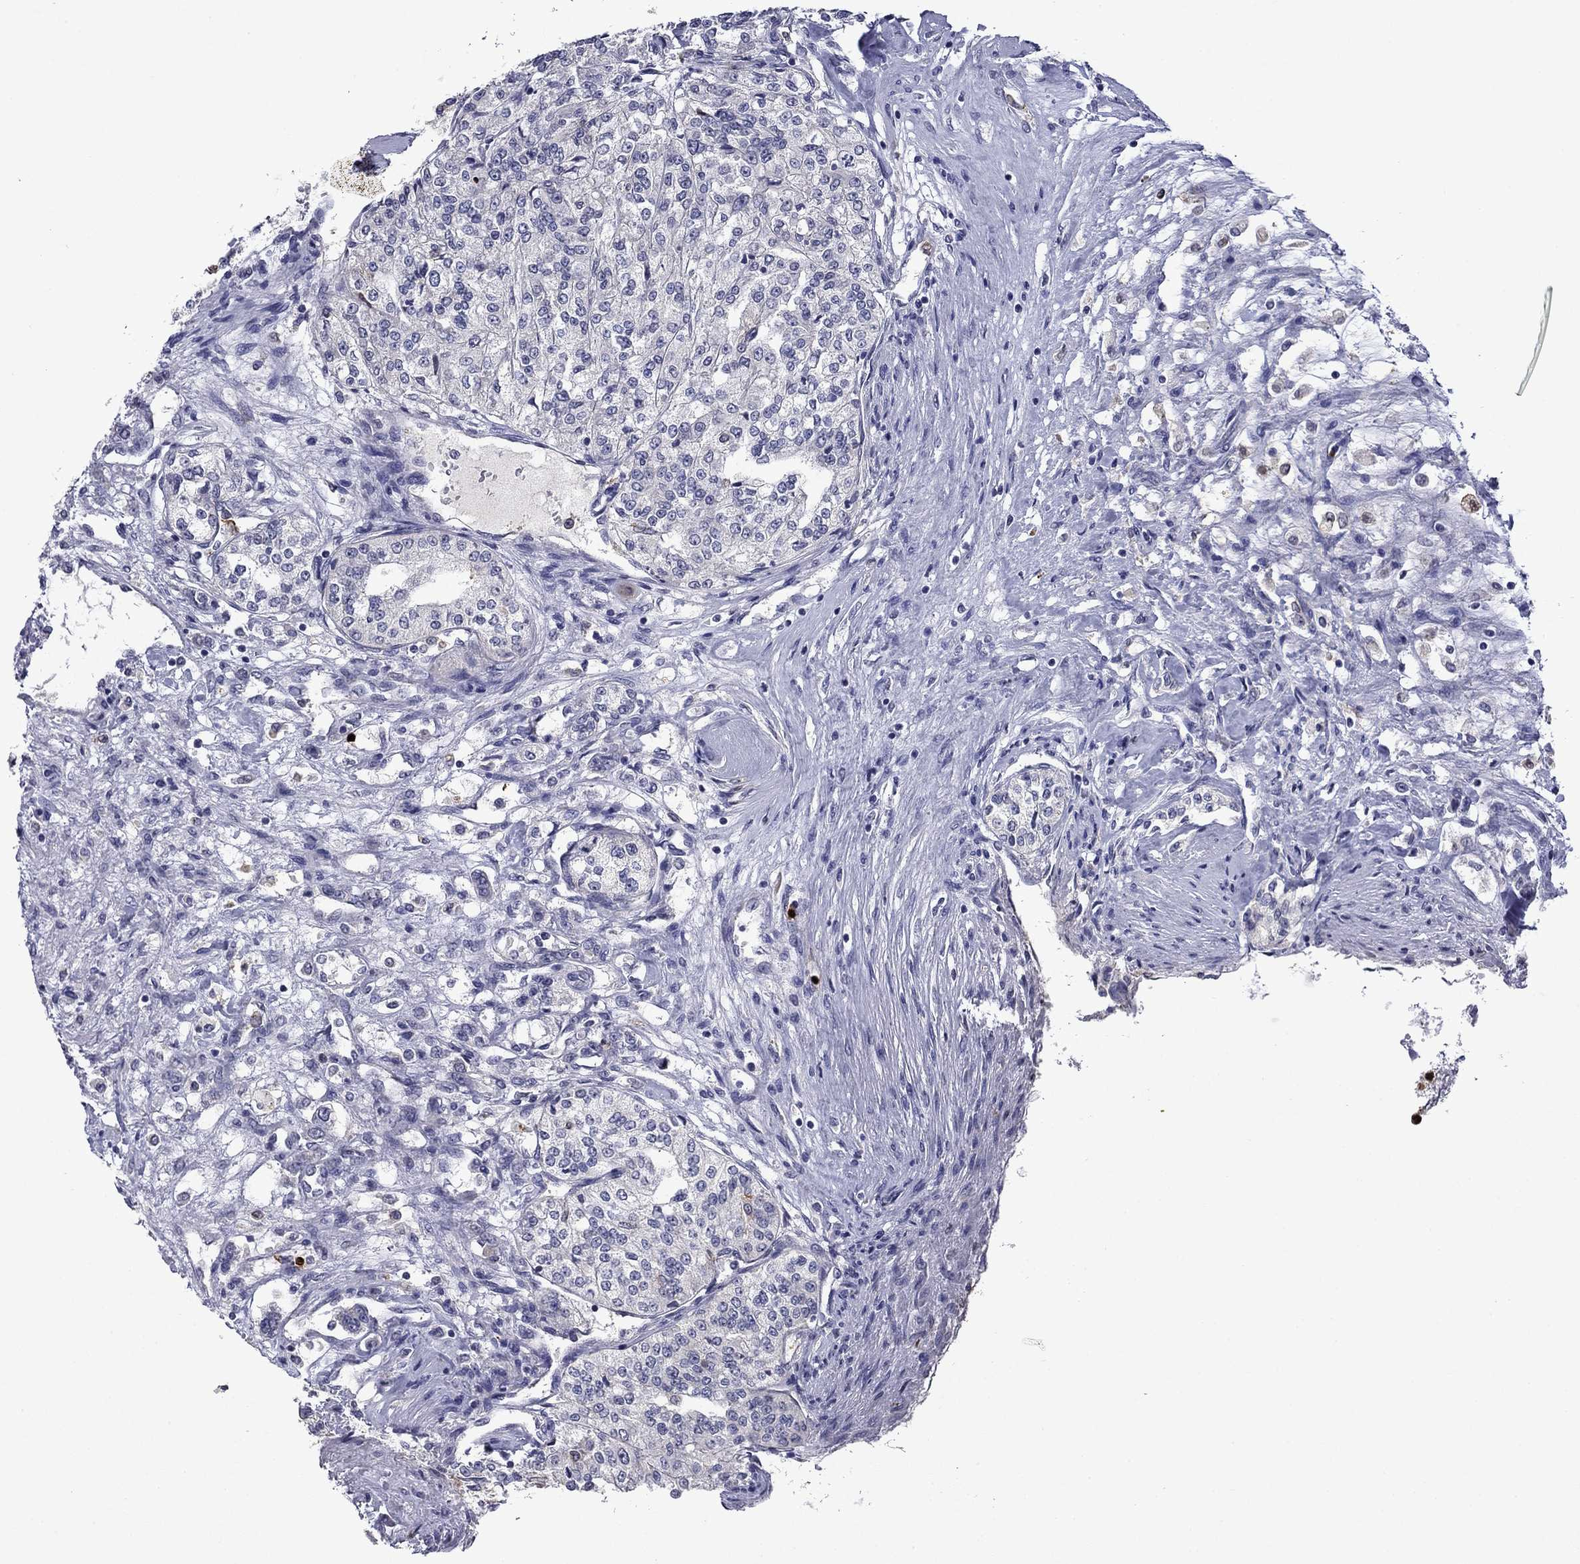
{"staining": {"intensity": "negative", "quantity": "none", "location": "none"}, "tissue": "renal cancer", "cell_type": "Tumor cells", "image_type": "cancer", "snomed": [{"axis": "morphology", "description": "Adenocarcinoma, NOS"}, {"axis": "topography", "description": "Kidney"}], "caption": "IHC histopathology image of neoplastic tissue: human renal cancer (adenocarcinoma) stained with DAB displays no significant protein expression in tumor cells. (IHC, brightfield microscopy, high magnification).", "gene": "IRF5", "patient": {"sex": "female", "age": 63}}